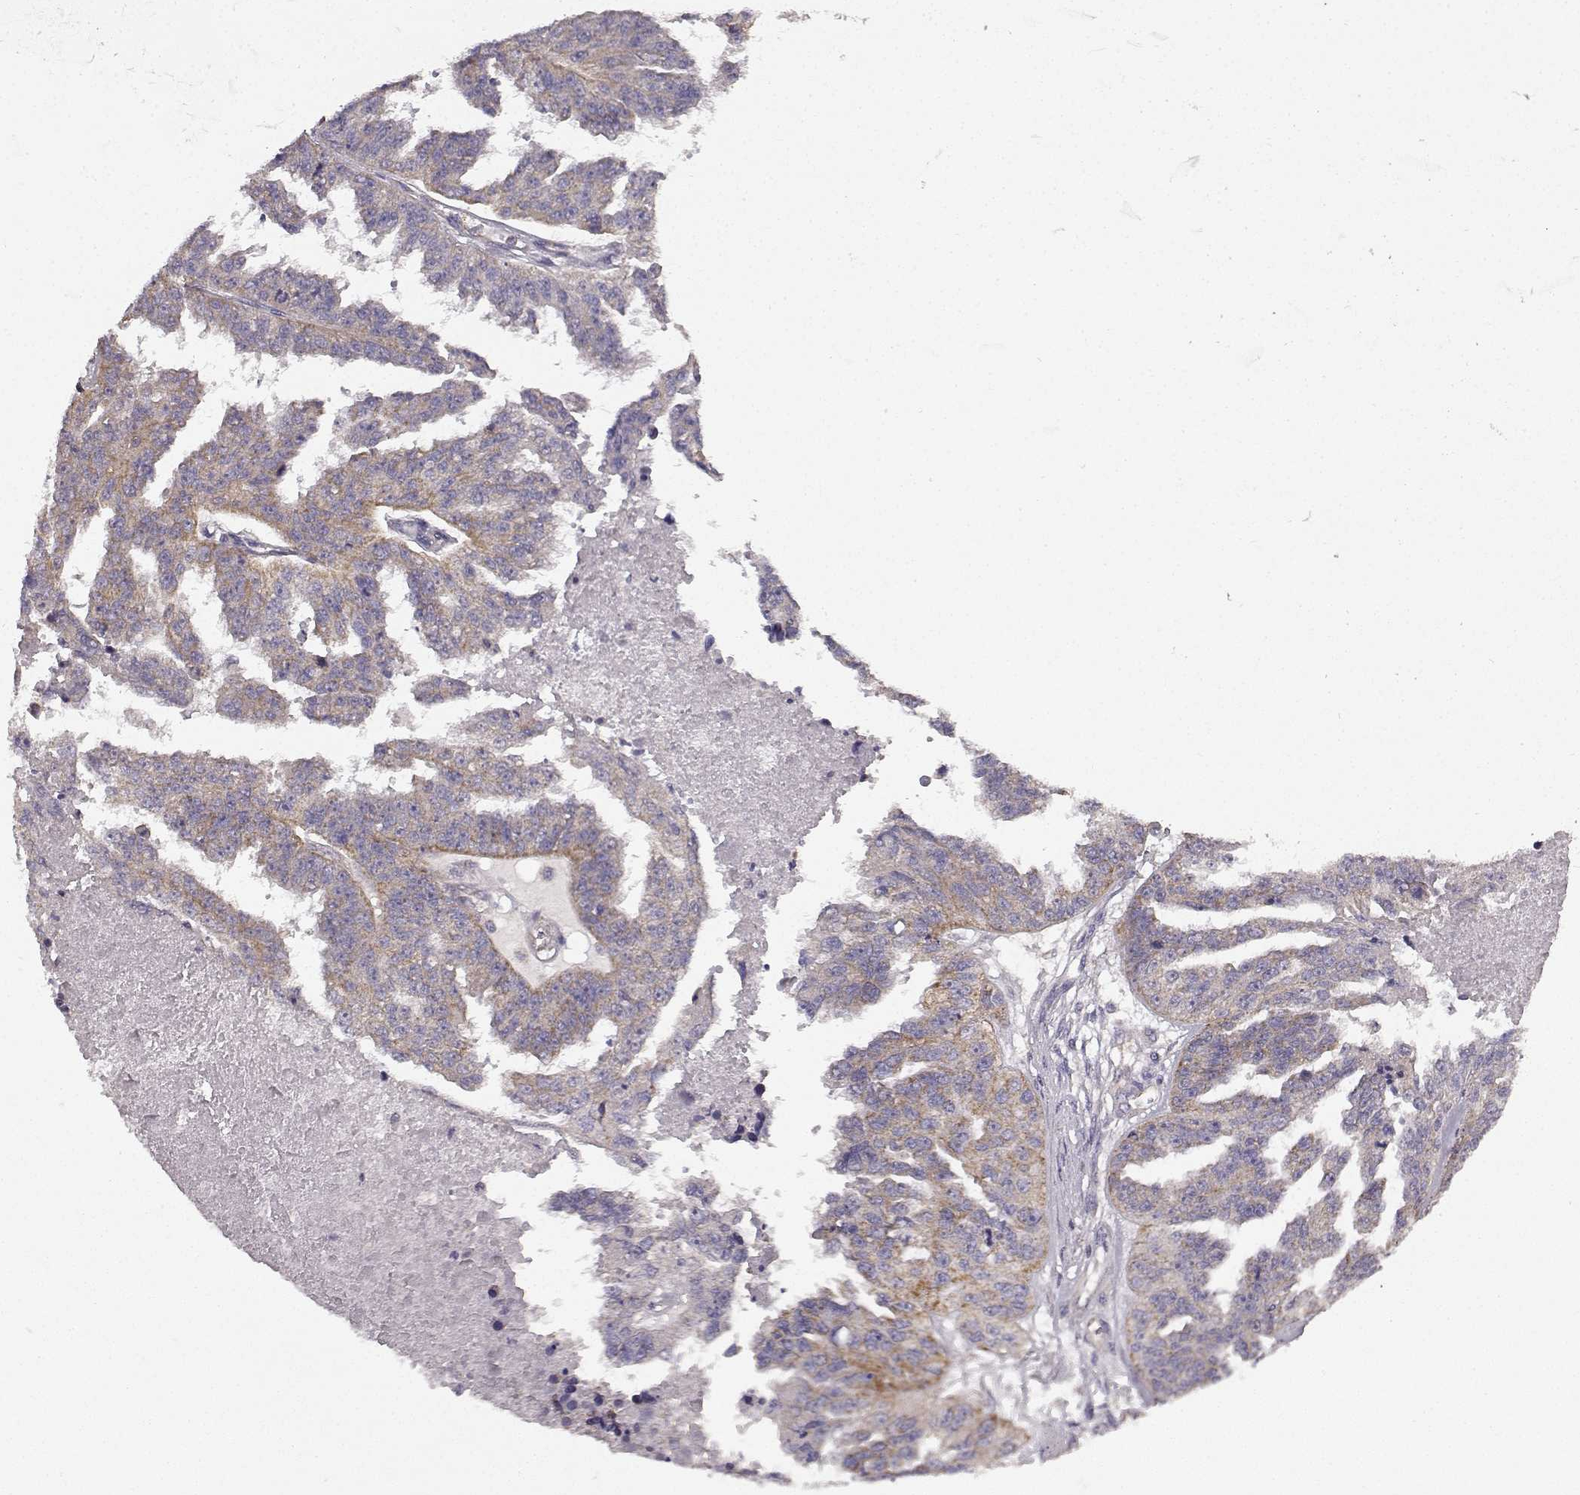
{"staining": {"intensity": "moderate", "quantity": ">75%", "location": "cytoplasmic/membranous"}, "tissue": "ovarian cancer", "cell_type": "Tumor cells", "image_type": "cancer", "snomed": [{"axis": "morphology", "description": "Cystadenocarcinoma, serous, NOS"}, {"axis": "topography", "description": "Ovary"}], "caption": "A micrograph showing moderate cytoplasmic/membranous expression in approximately >75% of tumor cells in ovarian cancer, as visualized by brown immunohistochemical staining.", "gene": "ERBB3", "patient": {"sex": "female", "age": 58}}